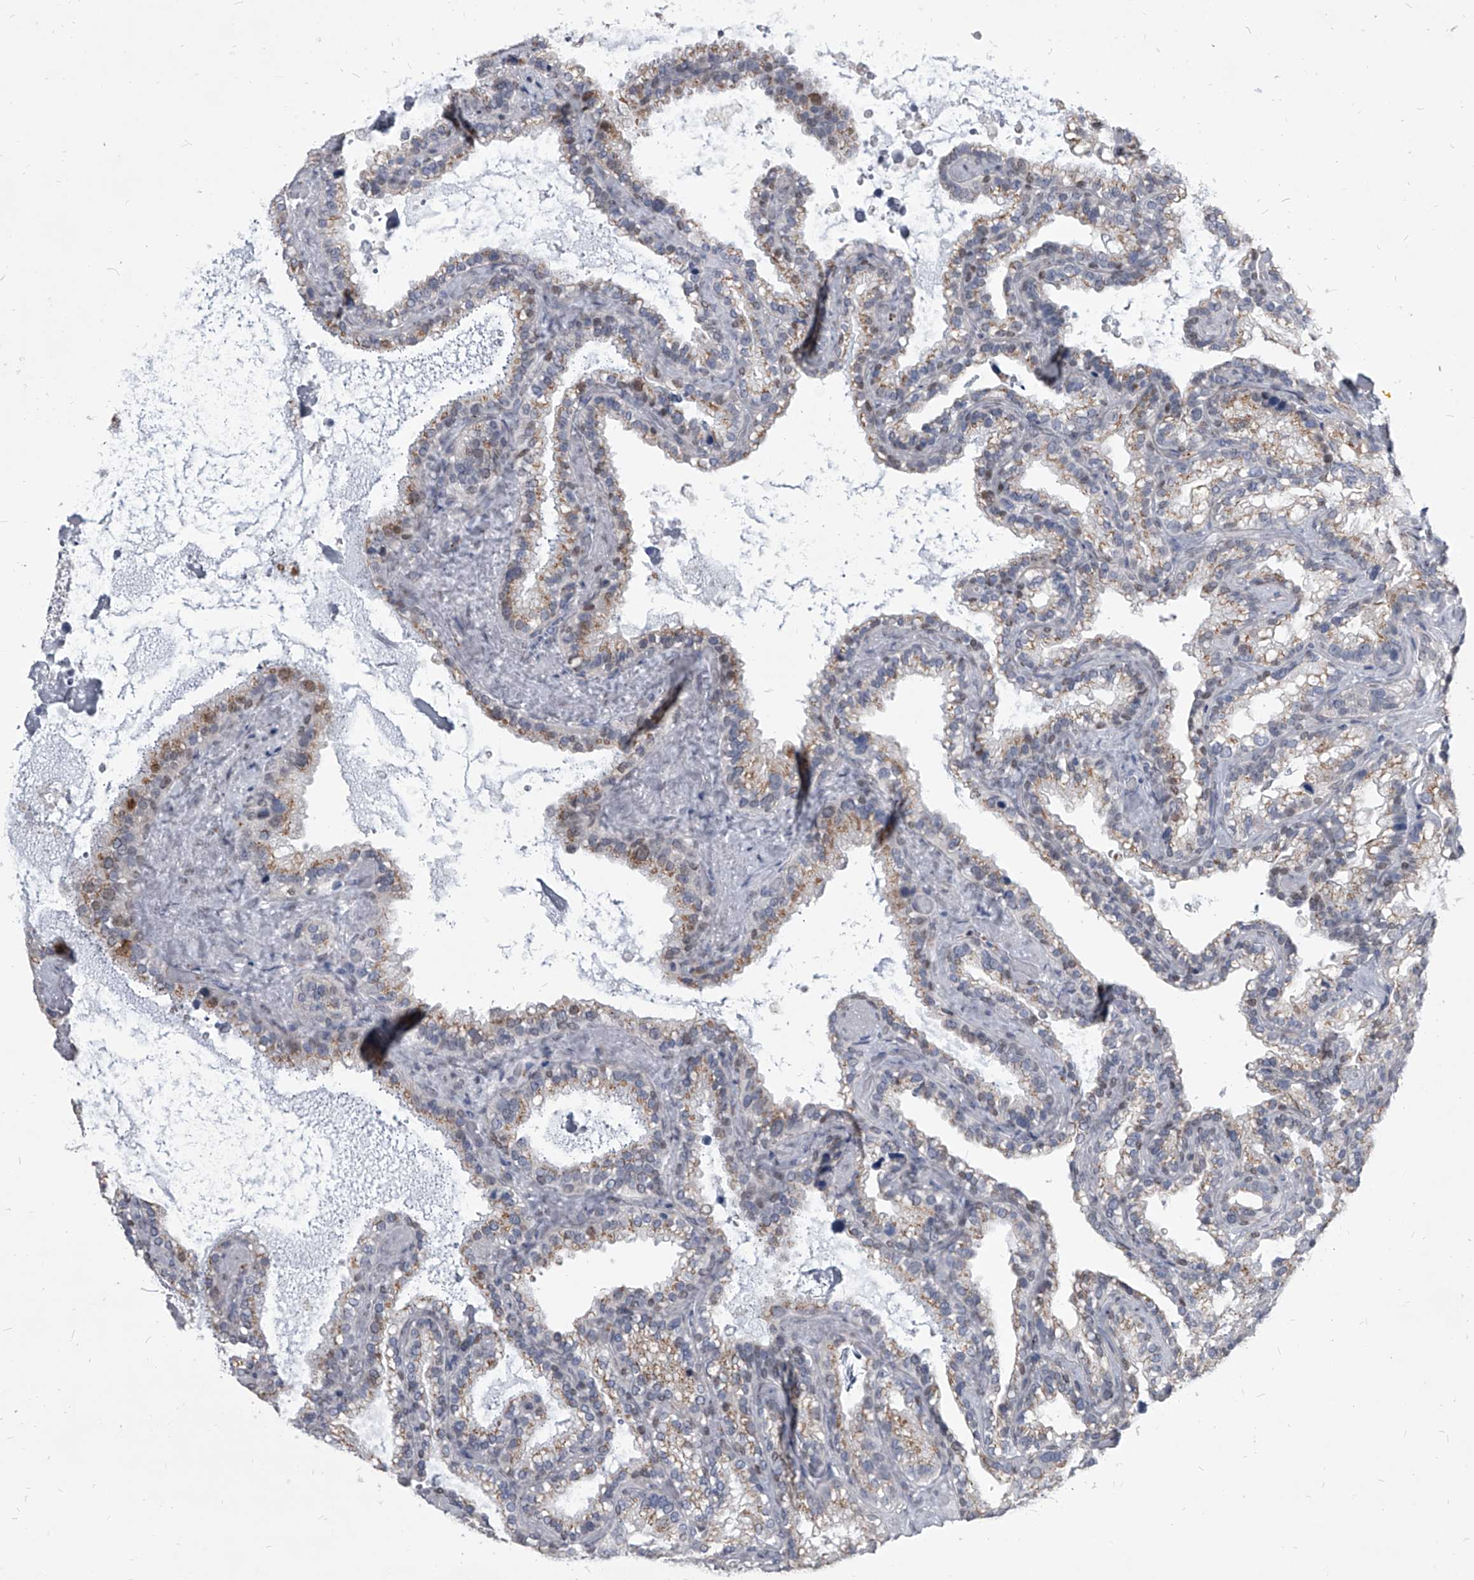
{"staining": {"intensity": "moderate", "quantity": ">75%", "location": "cytoplasmic/membranous"}, "tissue": "seminal vesicle", "cell_type": "Glandular cells", "image_type": "normal", "snomed": [{"axis": "morphology", "description": "Normal tissue, NOS"}, {"axis": "topography", "description": "Prostate"}, {"axis": "topography", "description": "Seminal veicle"}], "caption": "Seminal vesicle stained for a protein (brown) shows moderate cytoplasmic/membranous positive staining in about >75% of glandular cells.", "gene": "EVA1C", "patient": {"sex": "male", "age": 68}}